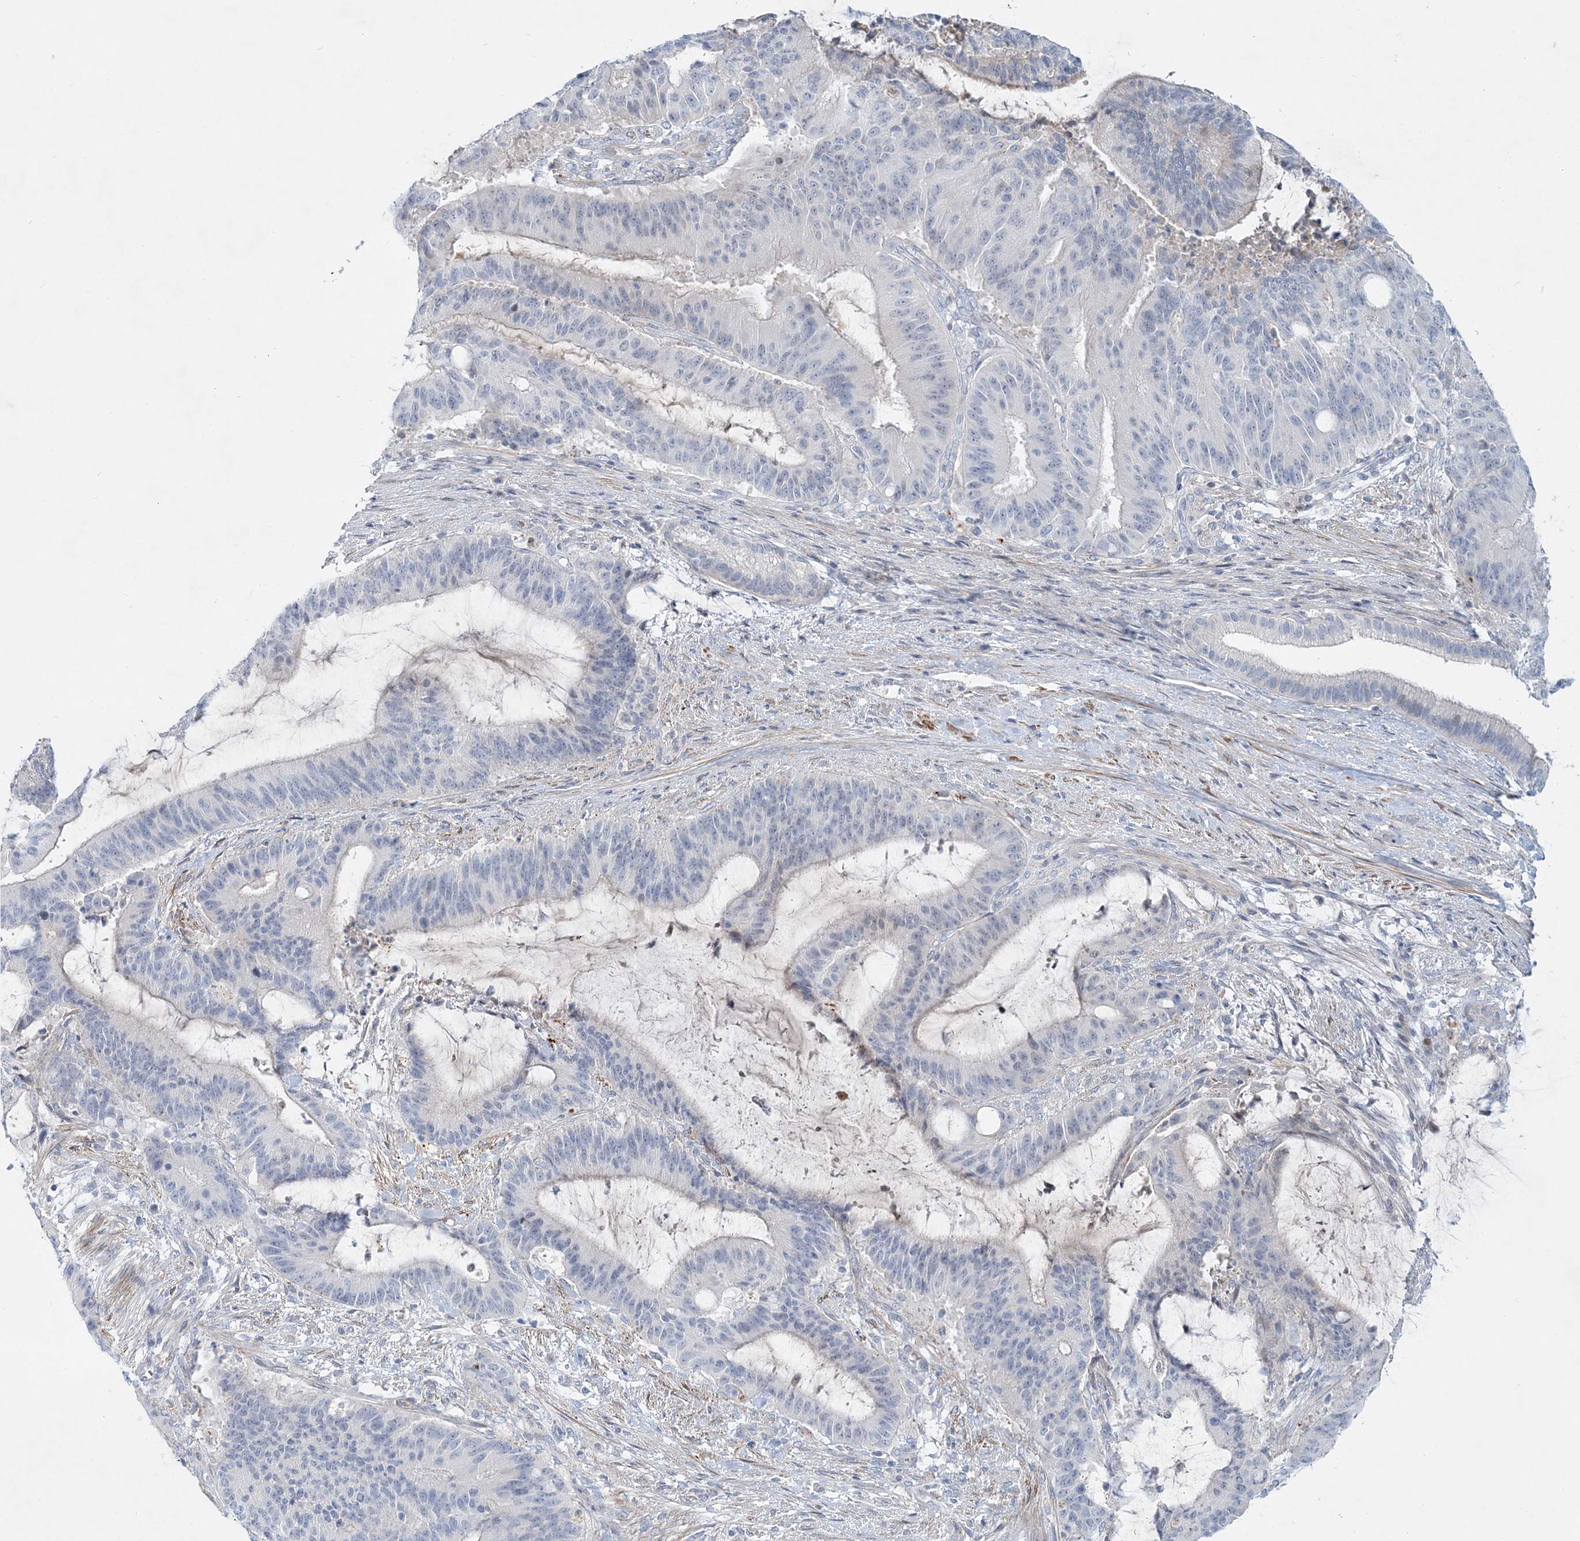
{"staining": {"intensity": "negative", "quantity": "none", "location": "none"}, "tissue": "liver cancer", "cell_type": "Tumor cells", "image_type": "cancer", "snomed": [{"axis": "morphology", "description": "Normal tissue, NOS"}, {"axis": "morphology", "description": "Cholangiocarcinoma"}, {"axis": "topography", "description": "Liver"}, {"axis": "topography", "description": "Peripheral nerve tissue"}], "caption": "Immunohistochemistry histopathology image of liver cancer (cholangiocarcinoma) stained for a protein (brown), which demonstrates no expression in tumor cells.", "gene": "DNAH5", "patient": {"sex": "female", "age": 73}}